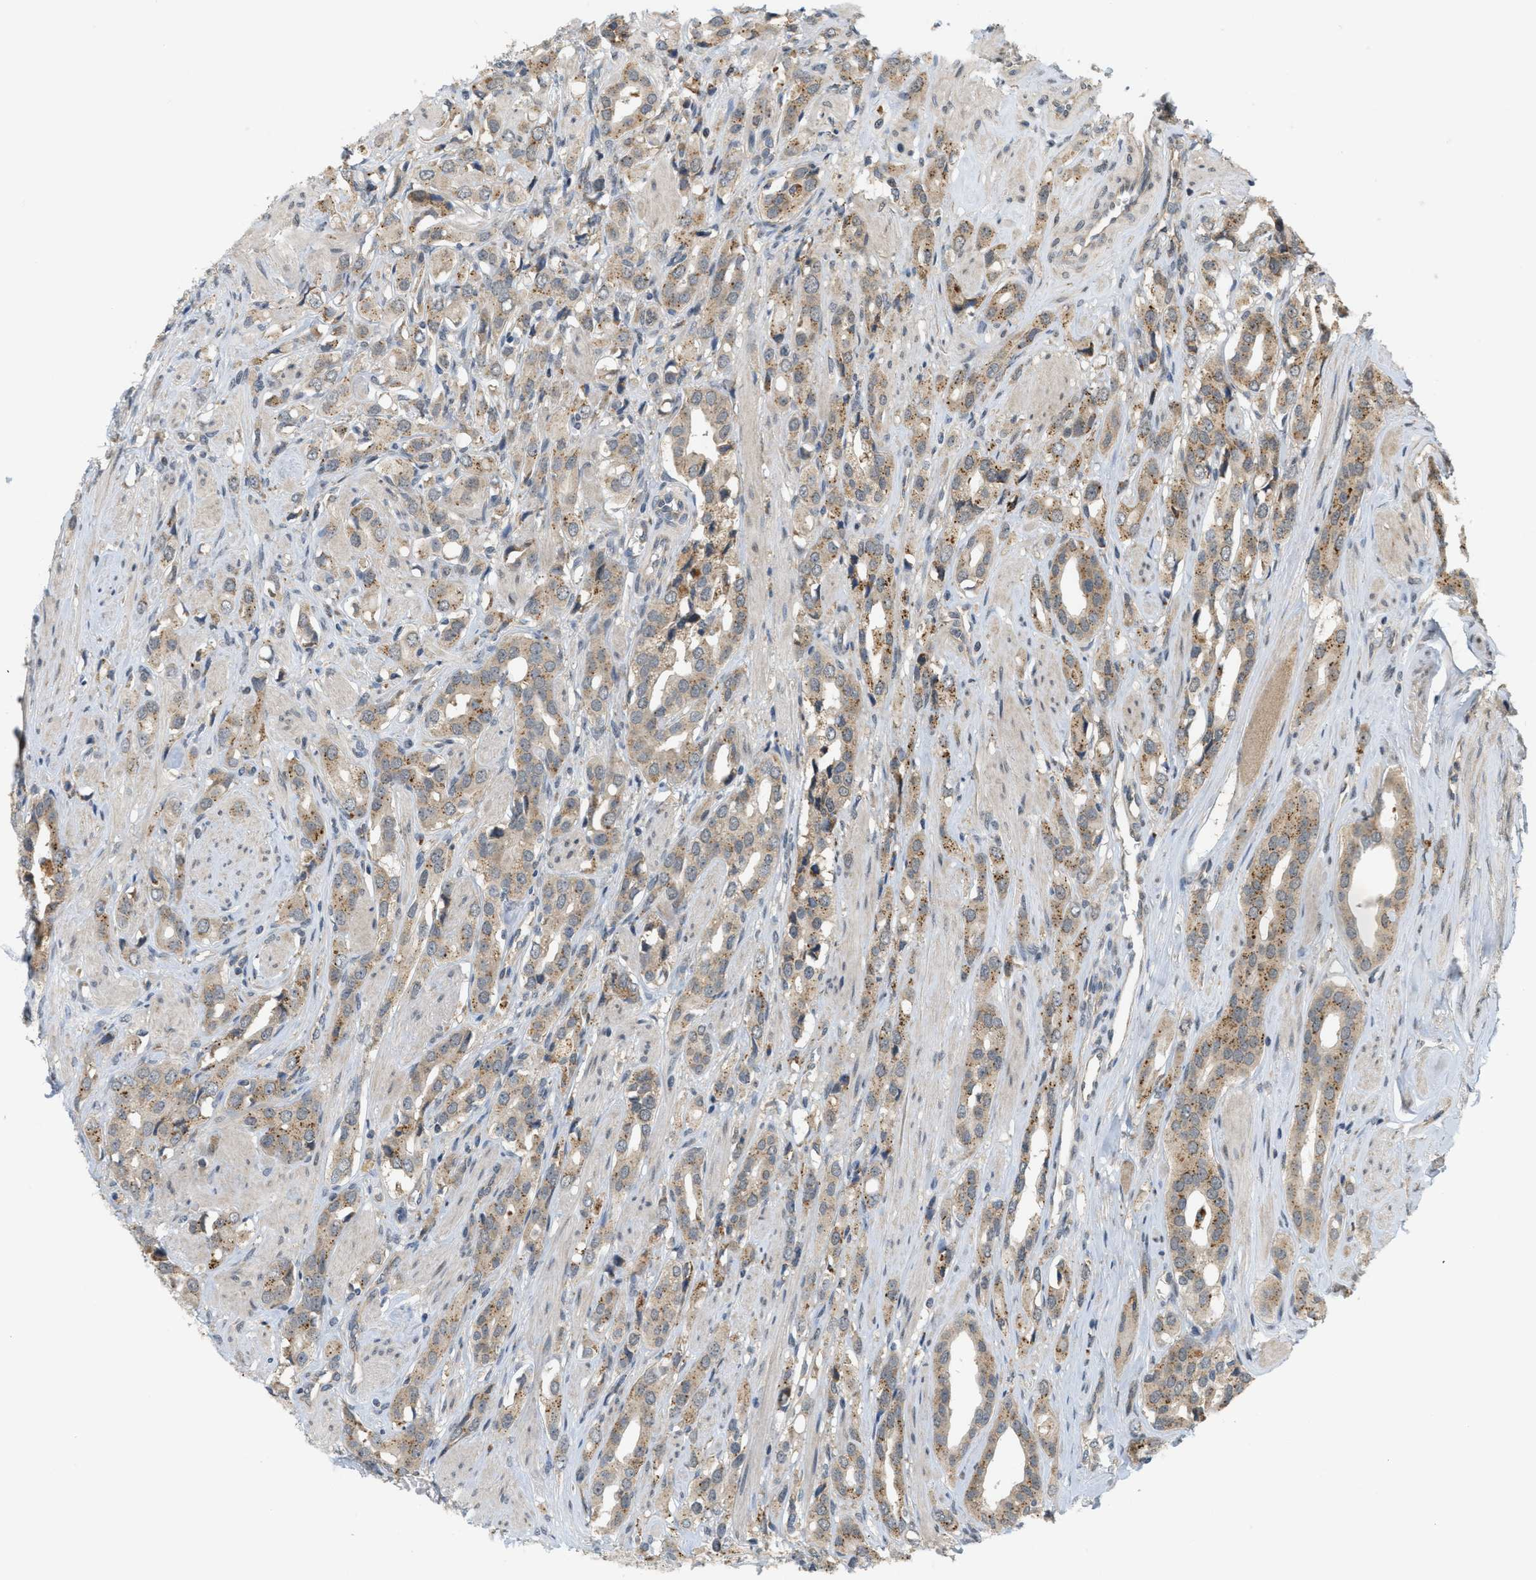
{"staining": {"intensity": "strong", "quantity": "<25%", "location": "cytoplasmic/membranous"}, "tissue": "prostate cancer", "cell_type": "Tumor cells", "image_type": "cancer", "snomed": [{"axis": "morphology", "description": "Adenocarcinoma, High grade"}, {"axis": "topography", "description": "Prostate"}], "caption": "Protein staining of prostate adenocarcinoma (high-grade) tissue shows strong cytoplasmic/membranous positivity in about <25% of tumor cells. The staining was performed using DAB to visualize the protein expression in brown, while the nuclei were stained in blue with hematoxylin (Magnification: 20x).", "gene": "PRKD1", "patient": {"sex": "male", "age": 52}}